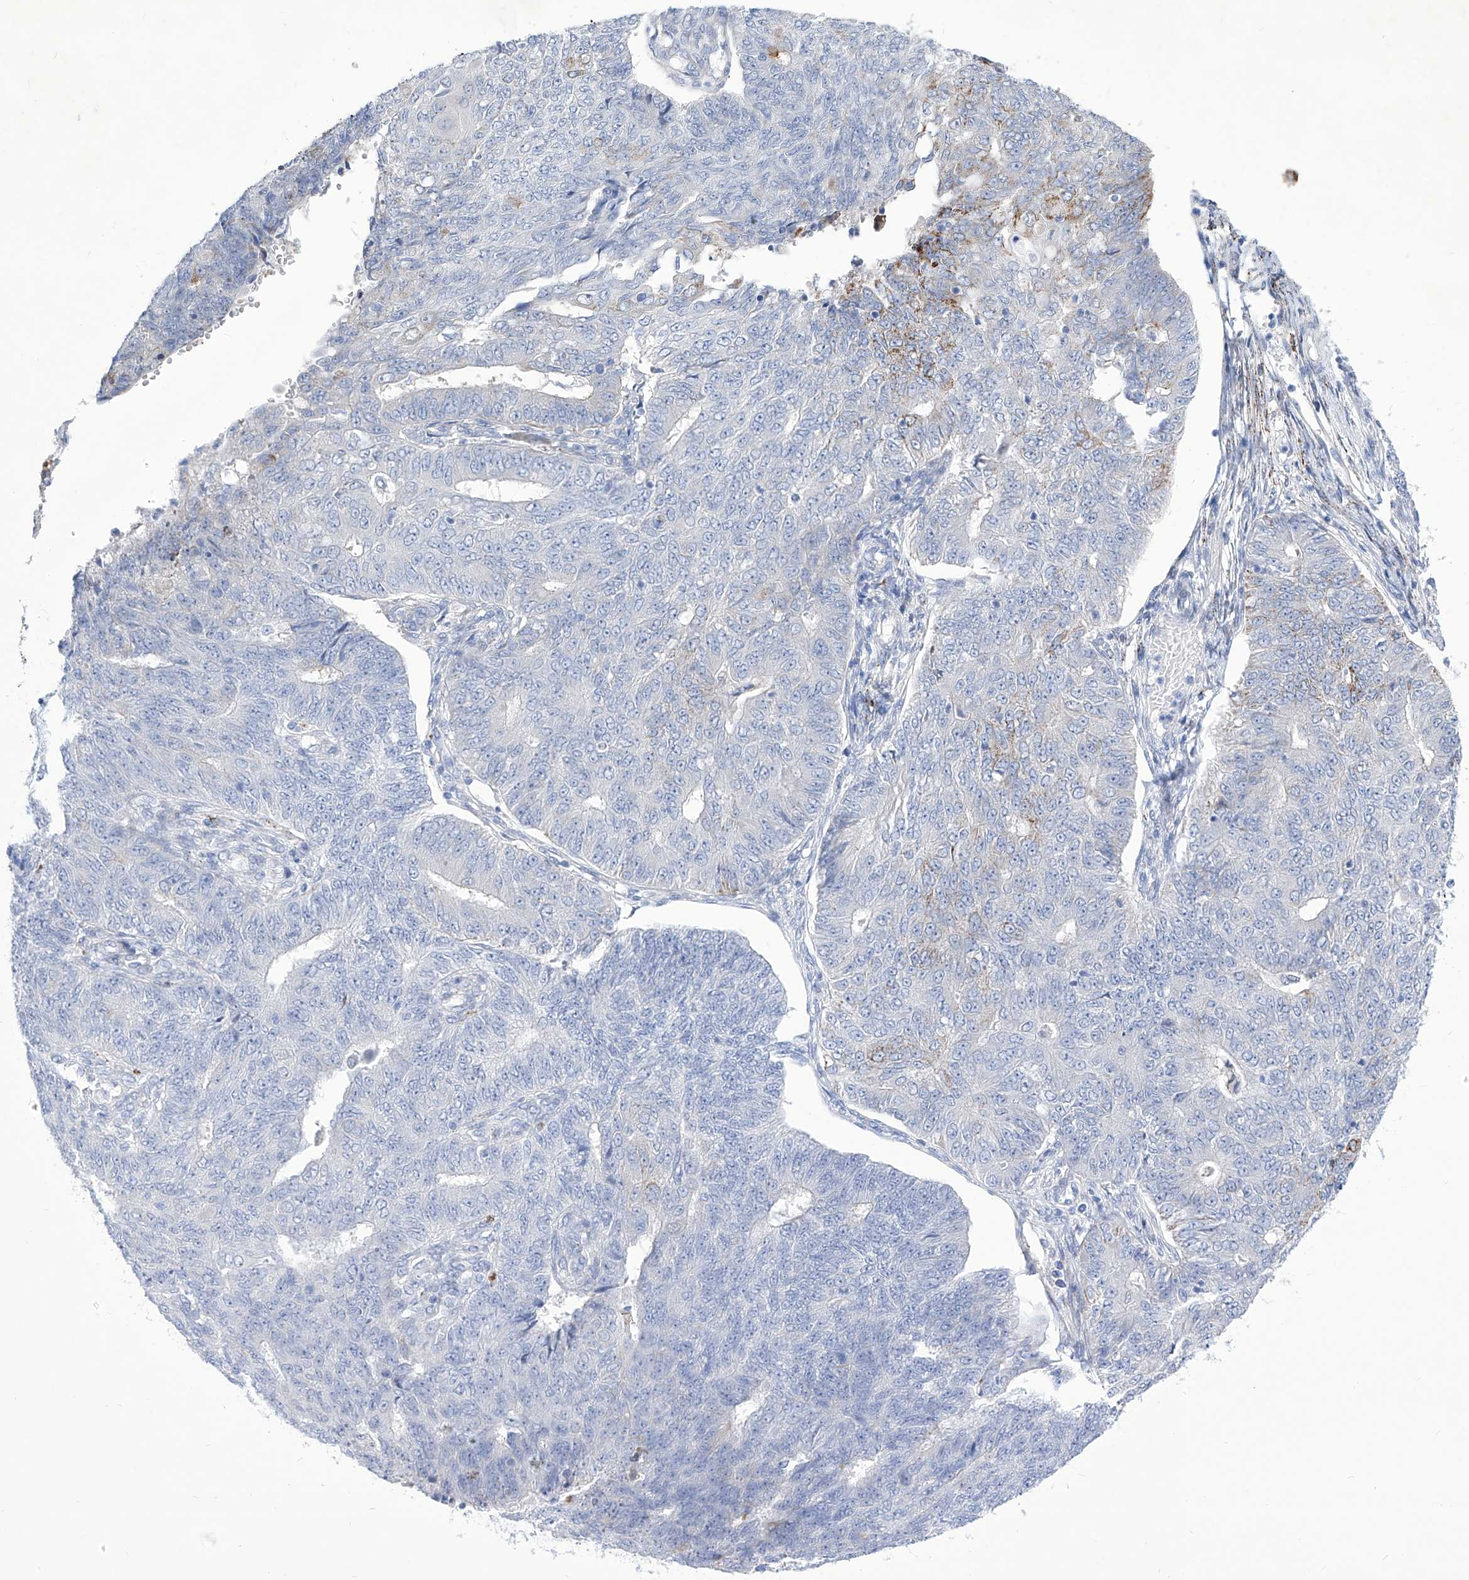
{"staining": {"intensity": "negative", "quantity": "none", "location": "none"}, "tissue": "endometrial cancer", "cell_type": "Tumor cells", "image_type": "cancer", "snomed": [{"axis": "morphology", "description": "Adenocarcinoma, NOS"}, {"axis": "topography", "description": "Endometrium"}], "caption": "Protein analysis of endometrial cancer exhibits no significant expression in tumor cells. (Immunohistochemistry, brightfield microscopy, high magnification).", "gene": "C1orf87", "patient": {"sex": "female", "age": 32}}